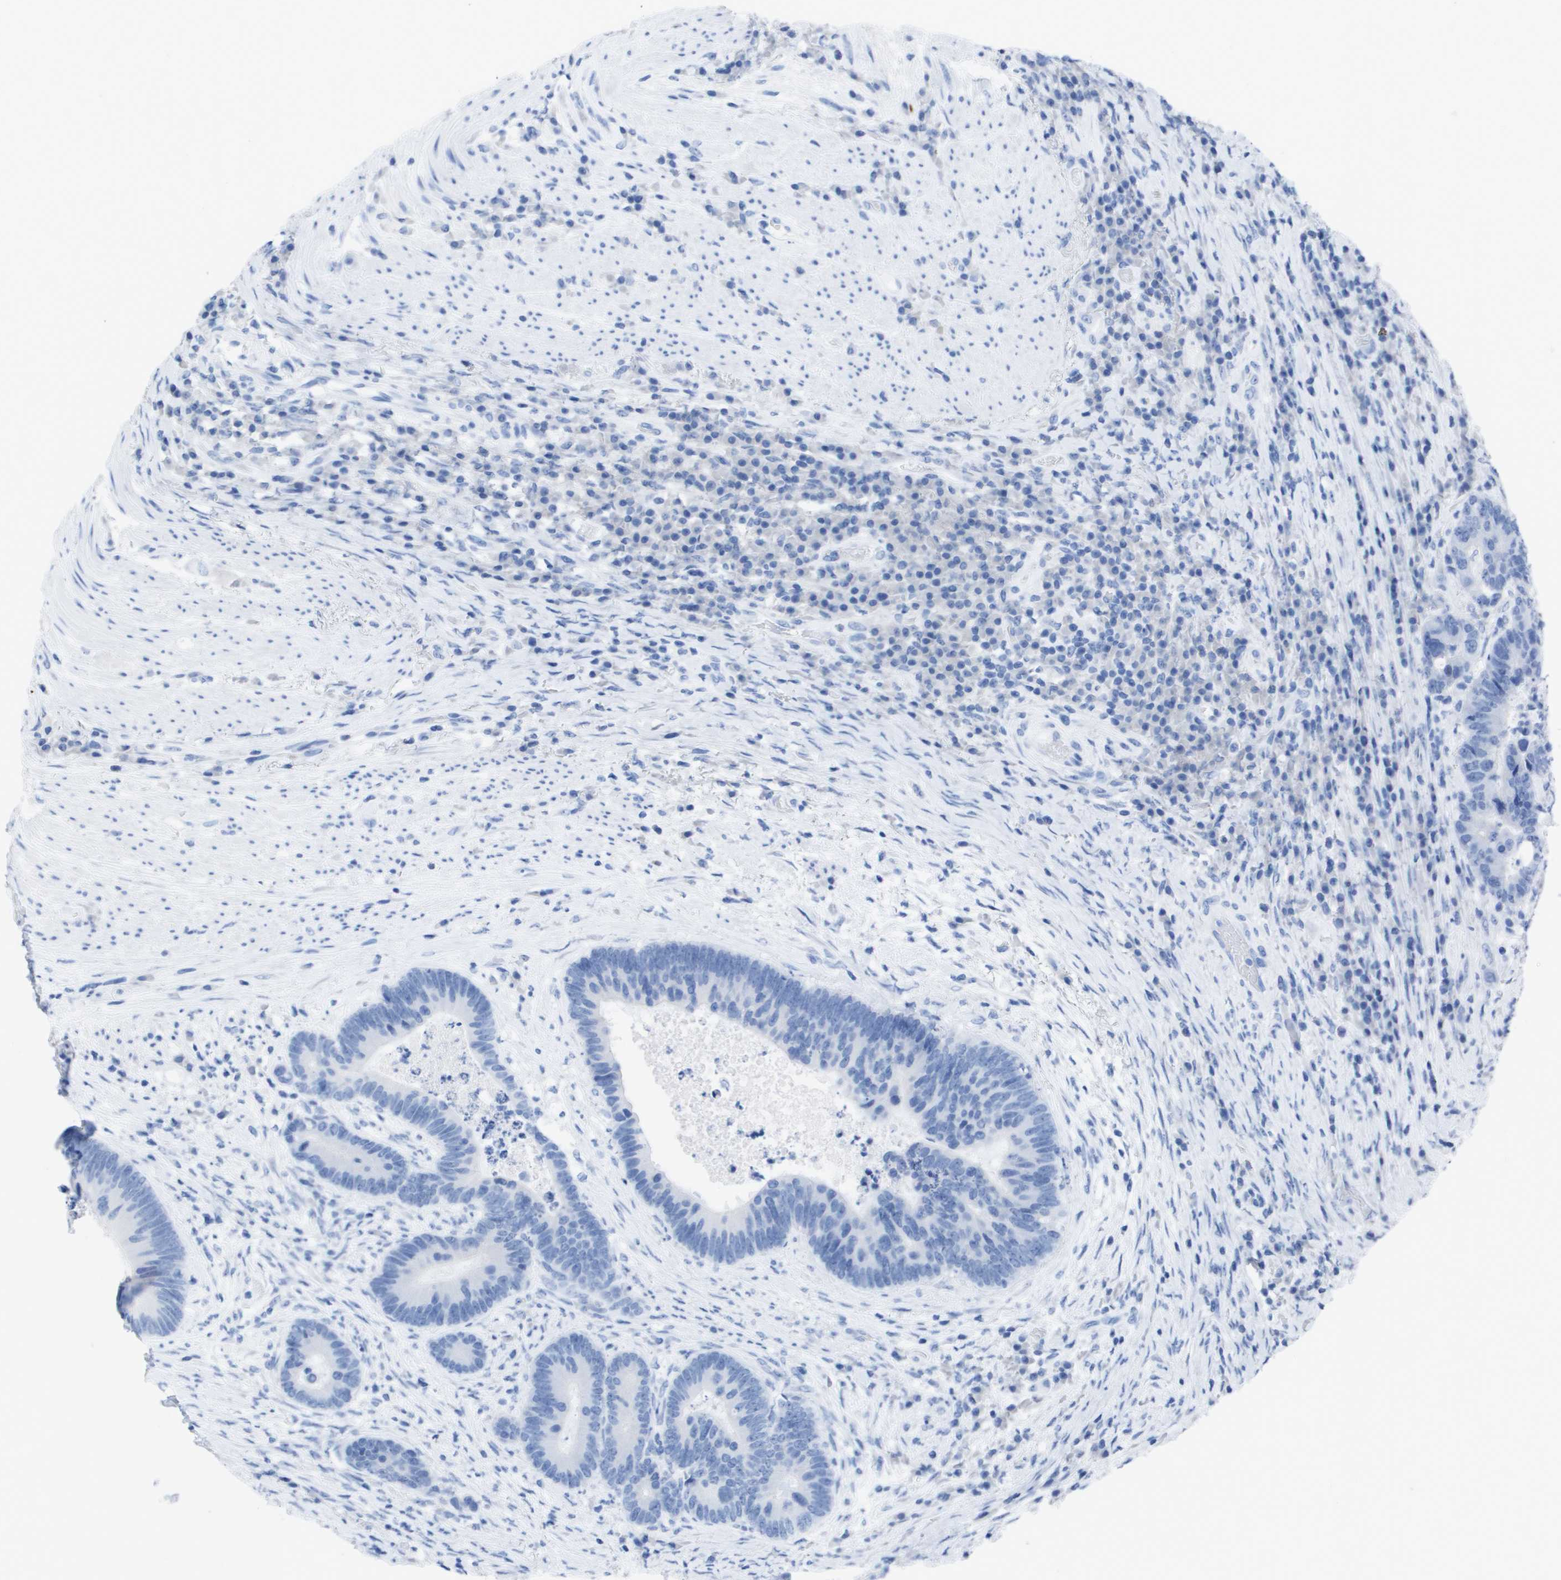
{"staining": {"intensity": "negative", "quantity": "none", "location": "none"}, "tissue": "colorectal cancer", "cell_type": "Tumor cells", "image_type": "cancer", "snomed": [{"axis": "morphology", "description": "Adenocarcinoma, NOS"}, {"axis": "topography", "description": "Rectum"}], "caption": "IHC photomicrograph of neoplastic tissue: colorectal cancer stained with DAB shows no significant protein expression in tumor cells.", "gene": "KCNA3", "patient": {"sex": "female", "age": 89}}